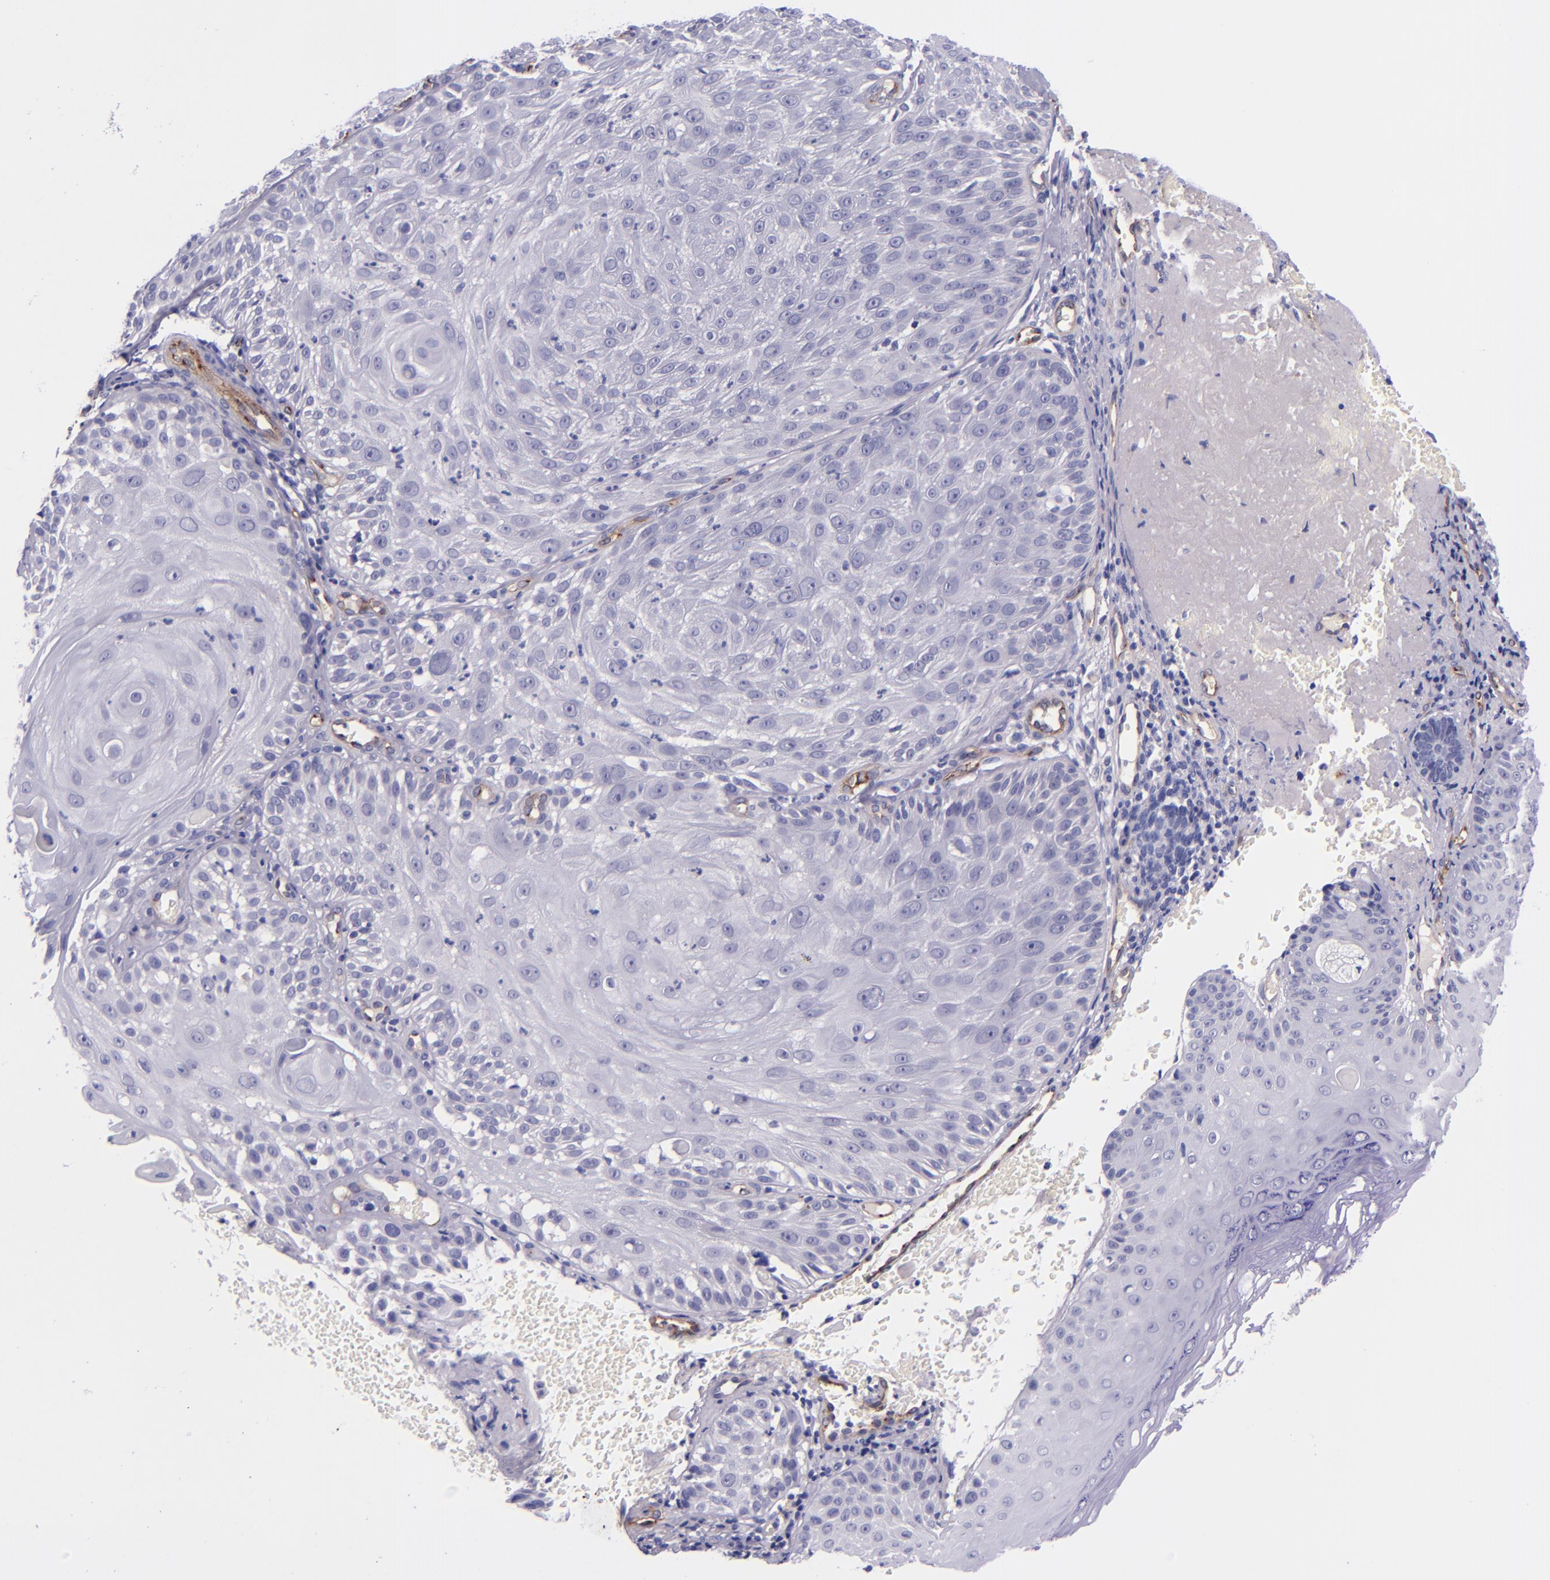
{"staining": {"intensity": "negative", "quantity": "none", "location": "none"}, "tissue": "skin cancer", "cell_type": "Tumor cells", "image_type": "cancer", "snomed": [{"axis": "morphology", "description": "Squamous cell carcinoma, NOS"}, {"axis": "topography", "description": "Skin"}], "caption": "Immunohistochemical staining of skin squamous cell carcinoma demonstrates no significant positivity in tumor cells.", "gene": "NOS3", "patient": {"sex": "female", "age": 89}}